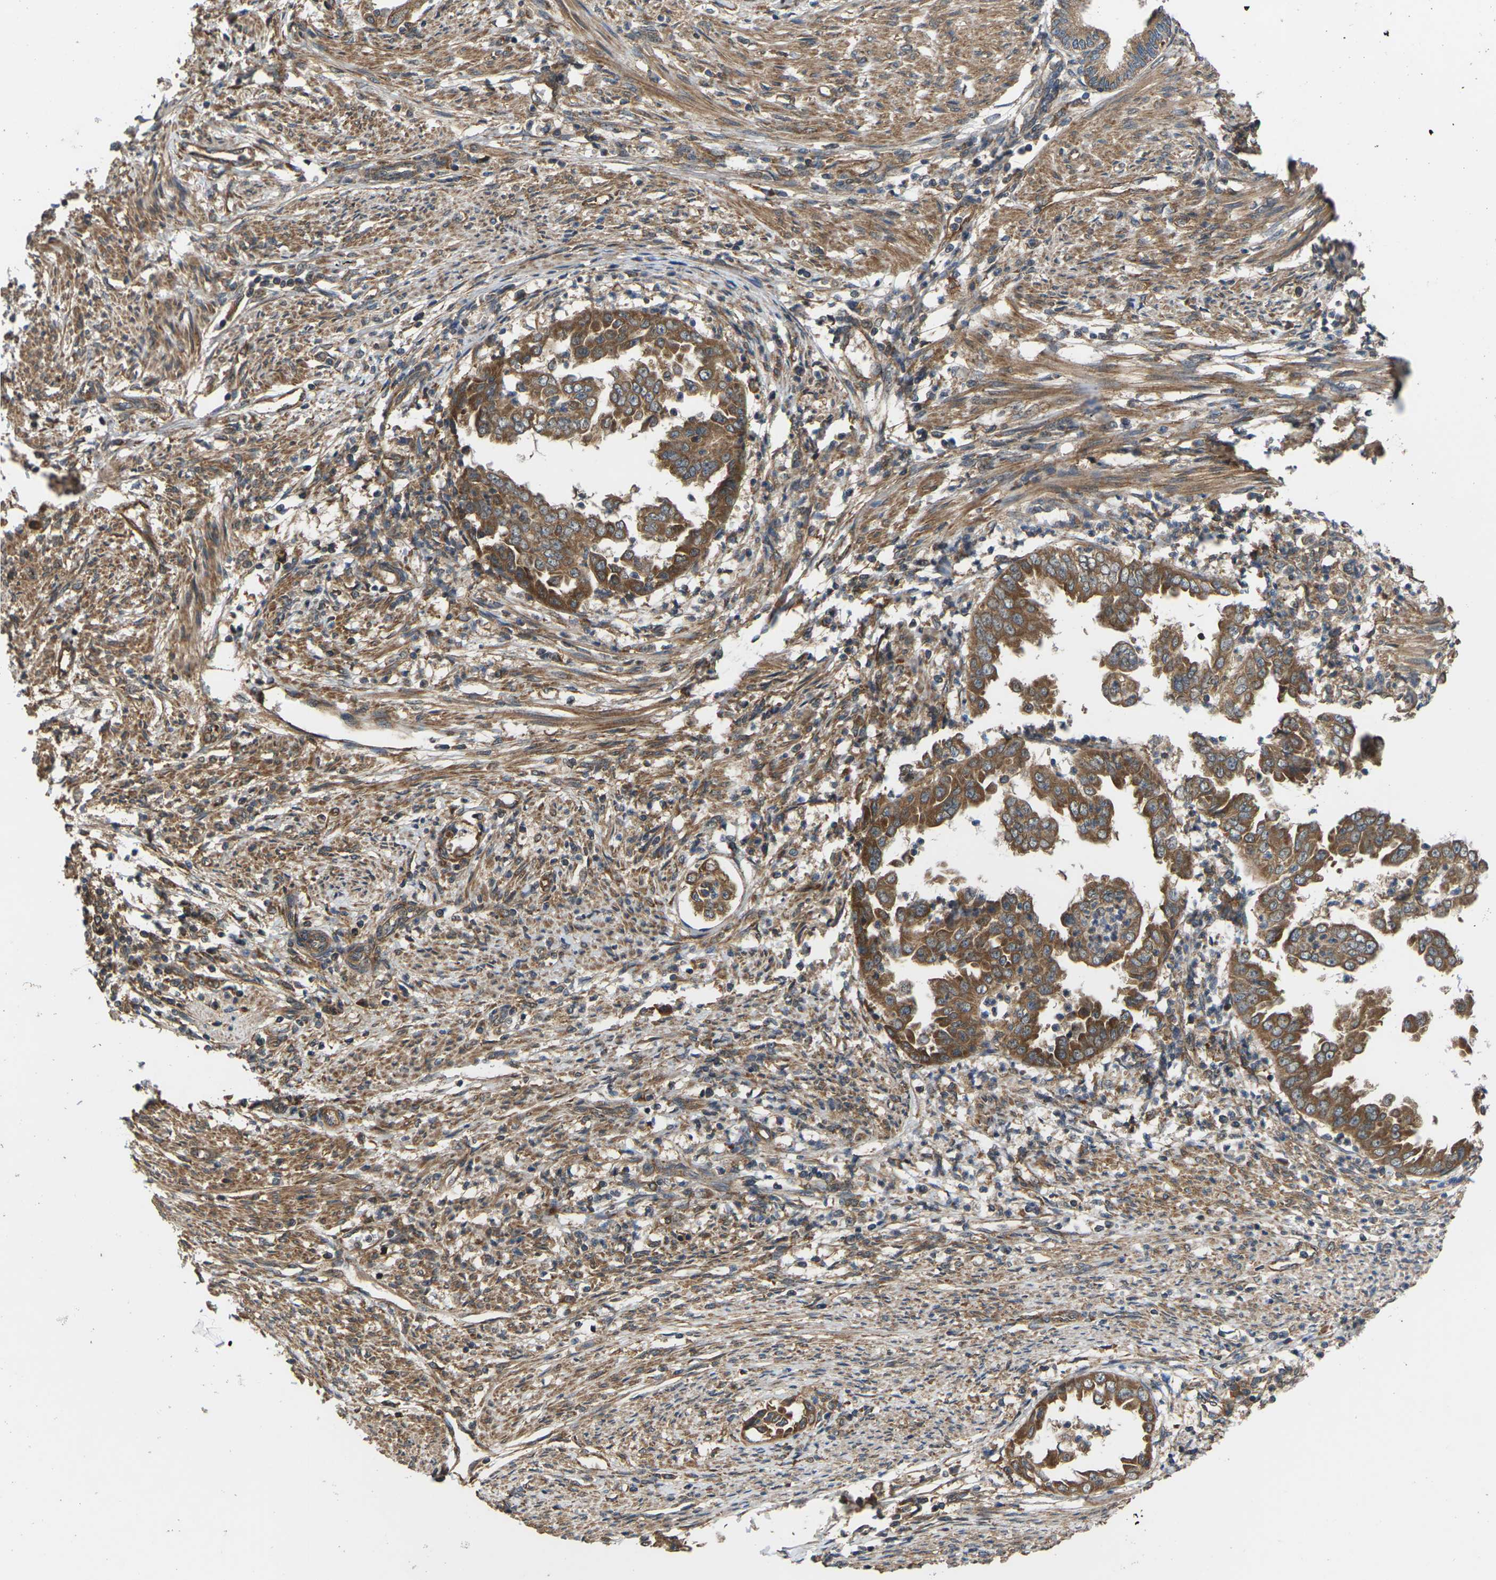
{"staining": {"intensity": "moderate", "quantity": ">75%", "location": "cytoplasmic/membranous"}, "tissue": "endometrial cancer", "cell_type": "Tumor cells", "image_type": "cancer", "snomed": [{"axis": "morphology", "description": "Adenocarcinoma, NOS"}, {"axis": "topography", "description": "Endometrium"}], "caption": "Immunohistochemical staining of endometrial cancer (adenocarcinoma) displays medium levels of moderate cytoplasmic/membranous protein staining in about >75% of tumor cells.", "gene": "NRAS", "patient": {"sex": "female", "age": 85}}